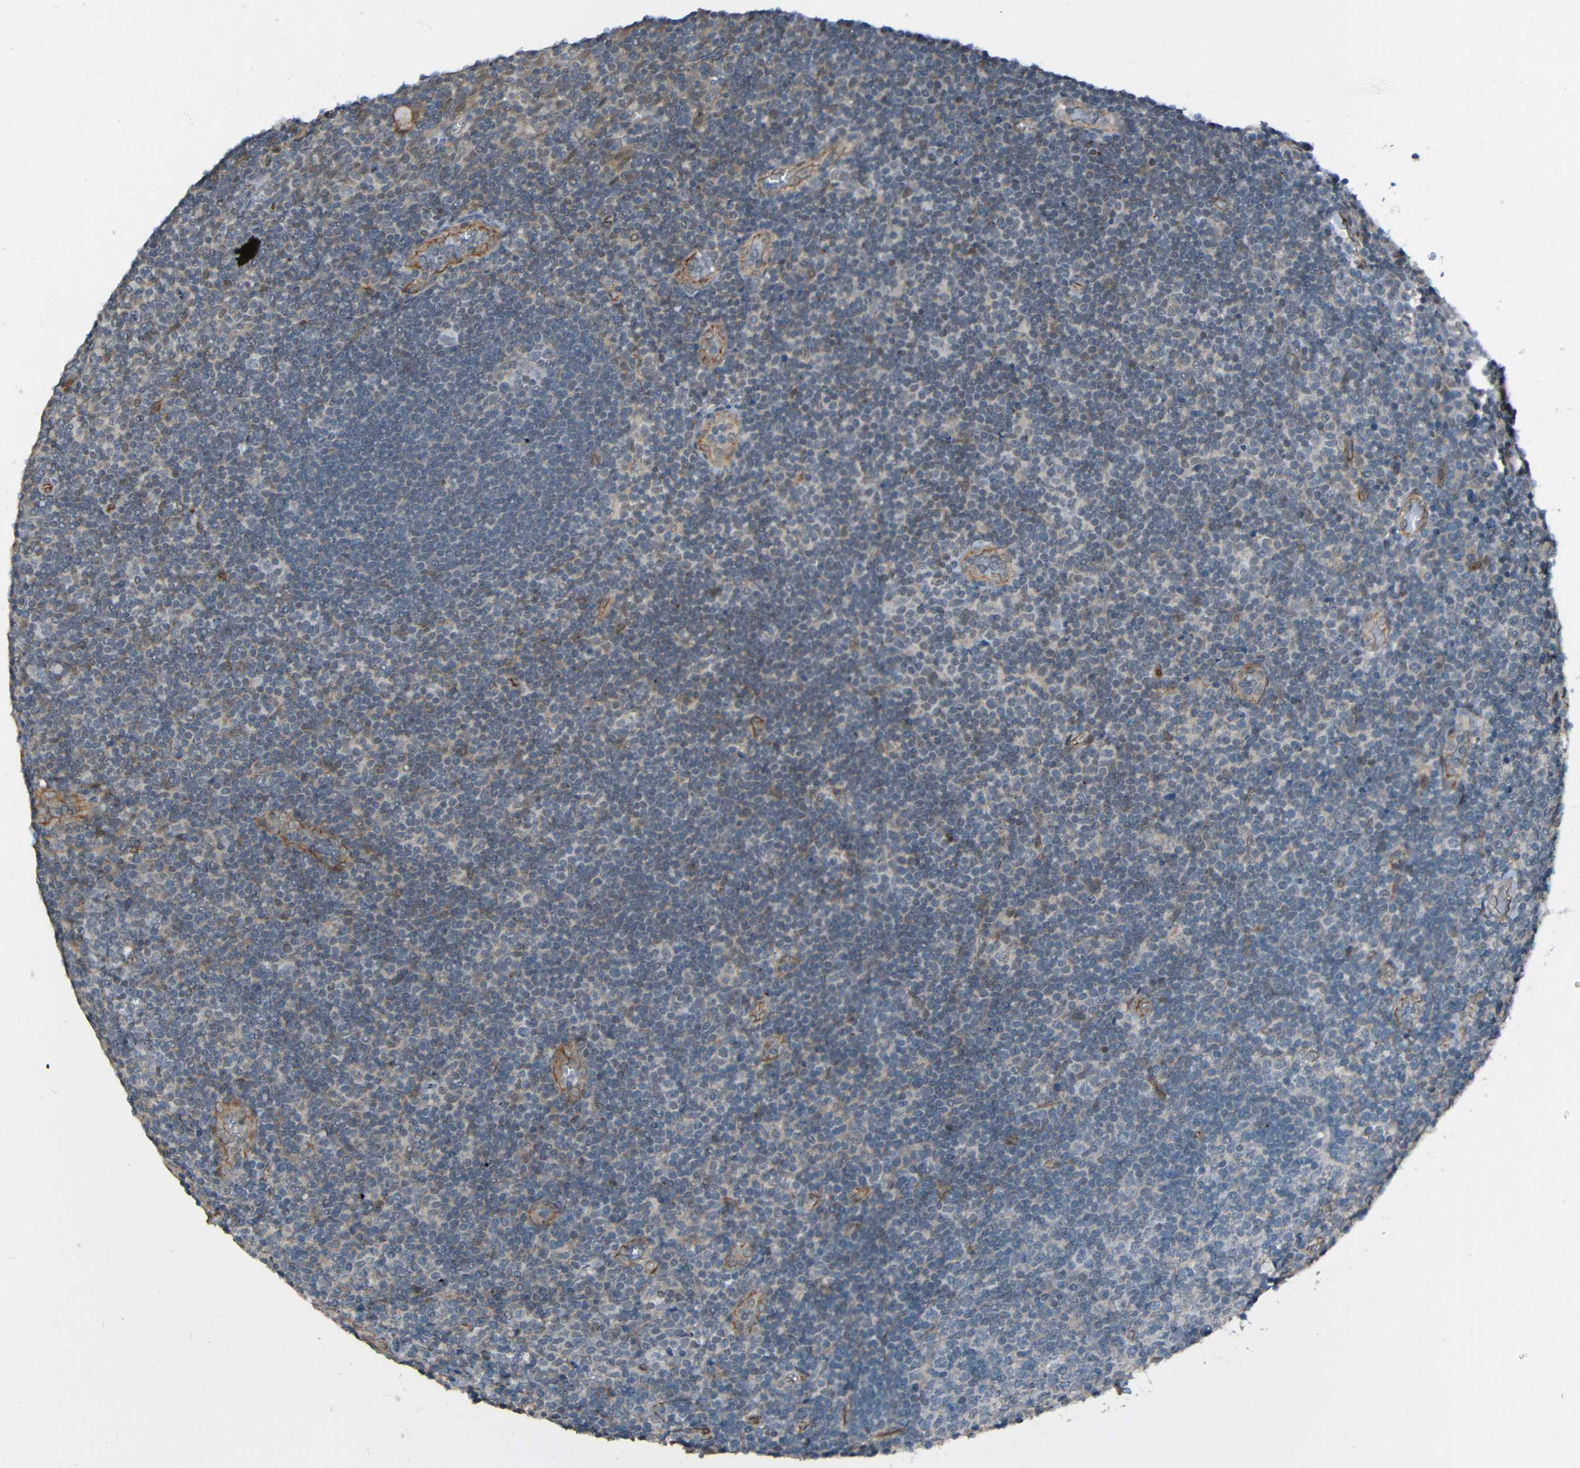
{"staining": {"intensity": "negative", "quantity": "none", "location": "none"}, "tissue": "tonsil", "cell_type": "Germinal center cells", "image_type": "normal", "snomed": [{"axis": "morphology", "description": "Normal tissue, NOS"}, {"axis": "topography", "description": "Tonsil"}], "caption": "This image is of benign tonsil stained with immunohistochemistry (IHC) to label a protein in brown with the nuclei are counter-stained blue. There is no positivity in germinal center cells. (Stains: DAB (3,3'-diaminobenzidine) immunohistochemistry with hematoxylin counter stain, Microscopy: brightfield microscopy at high magnification).", "gene": "LGR5", "patient": {"sex": "male", "age": 37}}